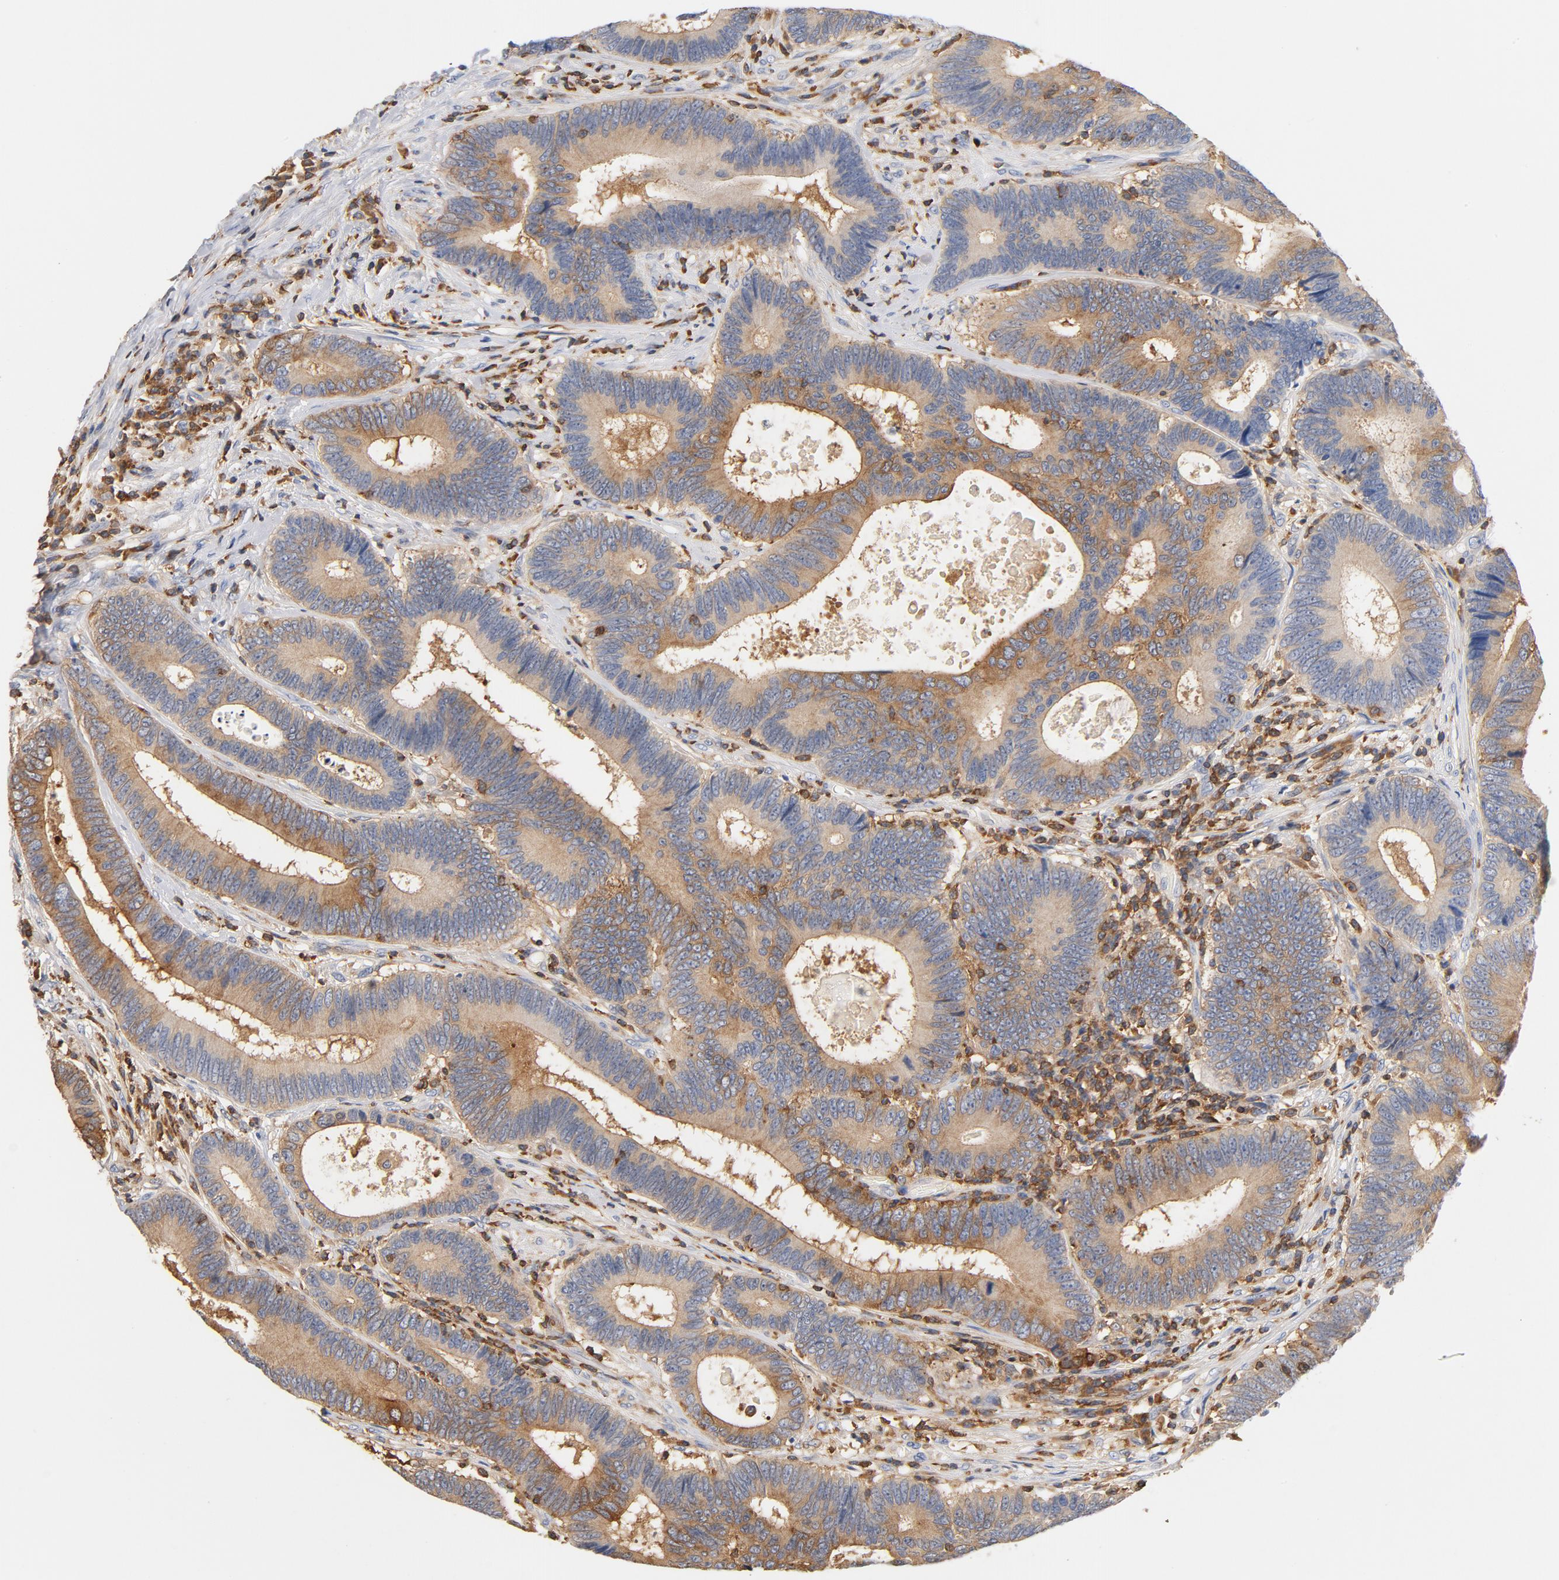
{"staining": {"intensity": "weak", "quantity": ">75%", "location": "cytoplasmic/membranous"}, "tissue": "colorectal cancer", "cell_type": "Tumor cells", "image_type": "cancer", "snomed": [{"axis": "morphology", "description": "Adenocarcinoma, NOS"}, {"axis": "topography", "description": "Colon"}], "caption": "Colorectal cancer tissue demonstrates weak cytoplasmic/membranous positivity in about >75% of tumor cells, visualized by immunohistochemistry. (IHC, brightfield microscopy, high magnification).", "gene": "EZR", "patient": {"sex": "female", "age": 78}}